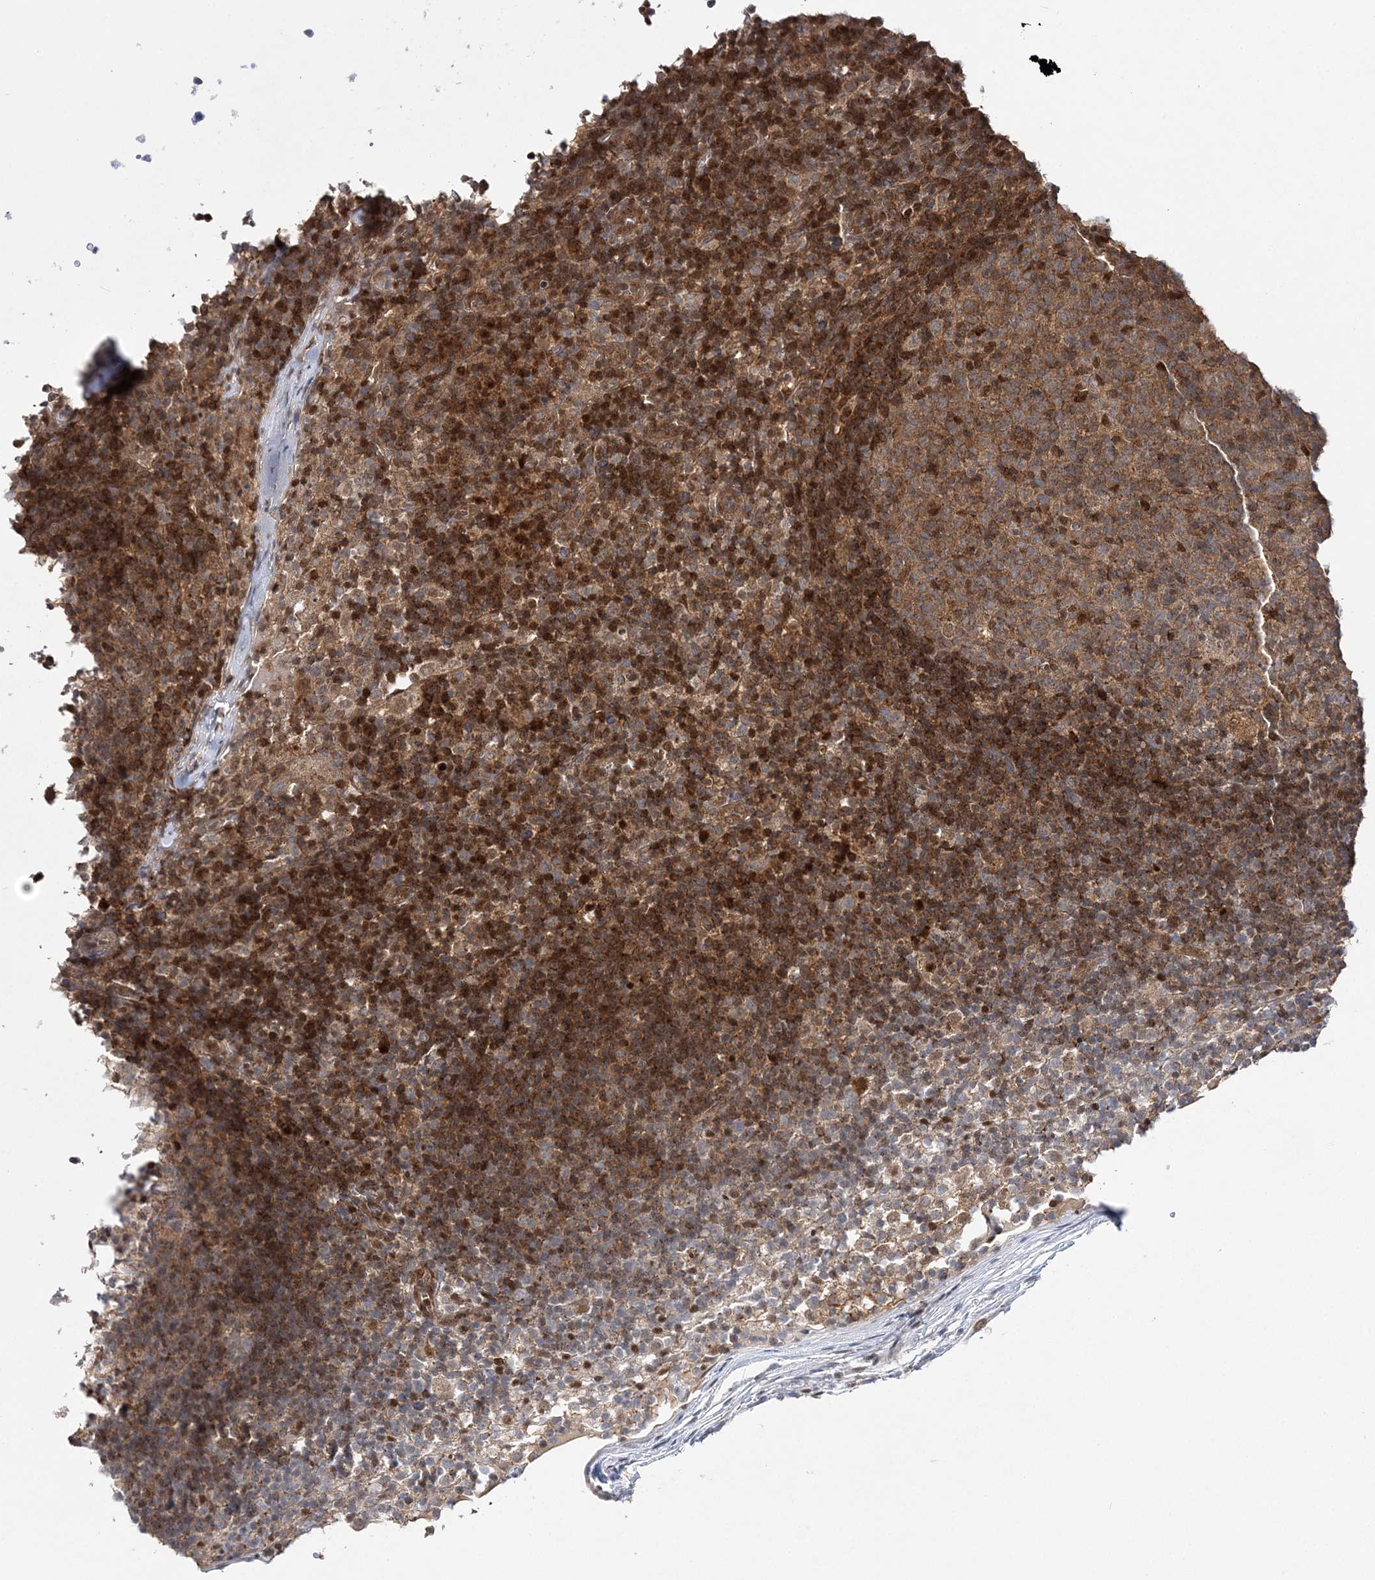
{"staining": {"intensity": "moderate", "quantity": ">75%", "location": "cytoplasmic/membranous"}, "tissue": "lymph node", "cell_type": "Germinal center cells", "image_type": "normal", "snomed": [{"axis": "morphology", "description": "Normal tissue, NOS"}, {"axis": "morphology", "description": "Inflammation, NOS"}, {"axis": "topography", "description": "Lymph node"}], "caption": "Immunohistochemical staining of benign lymph node displays moderate cytoplasmic/membranous protein positivity in about >75% of germinal center cells. The protein is shown in brown color, while the nuclei are stained blue.", "gene": "NIF3L1", "patient": {"sex": "male", "age": 55}}